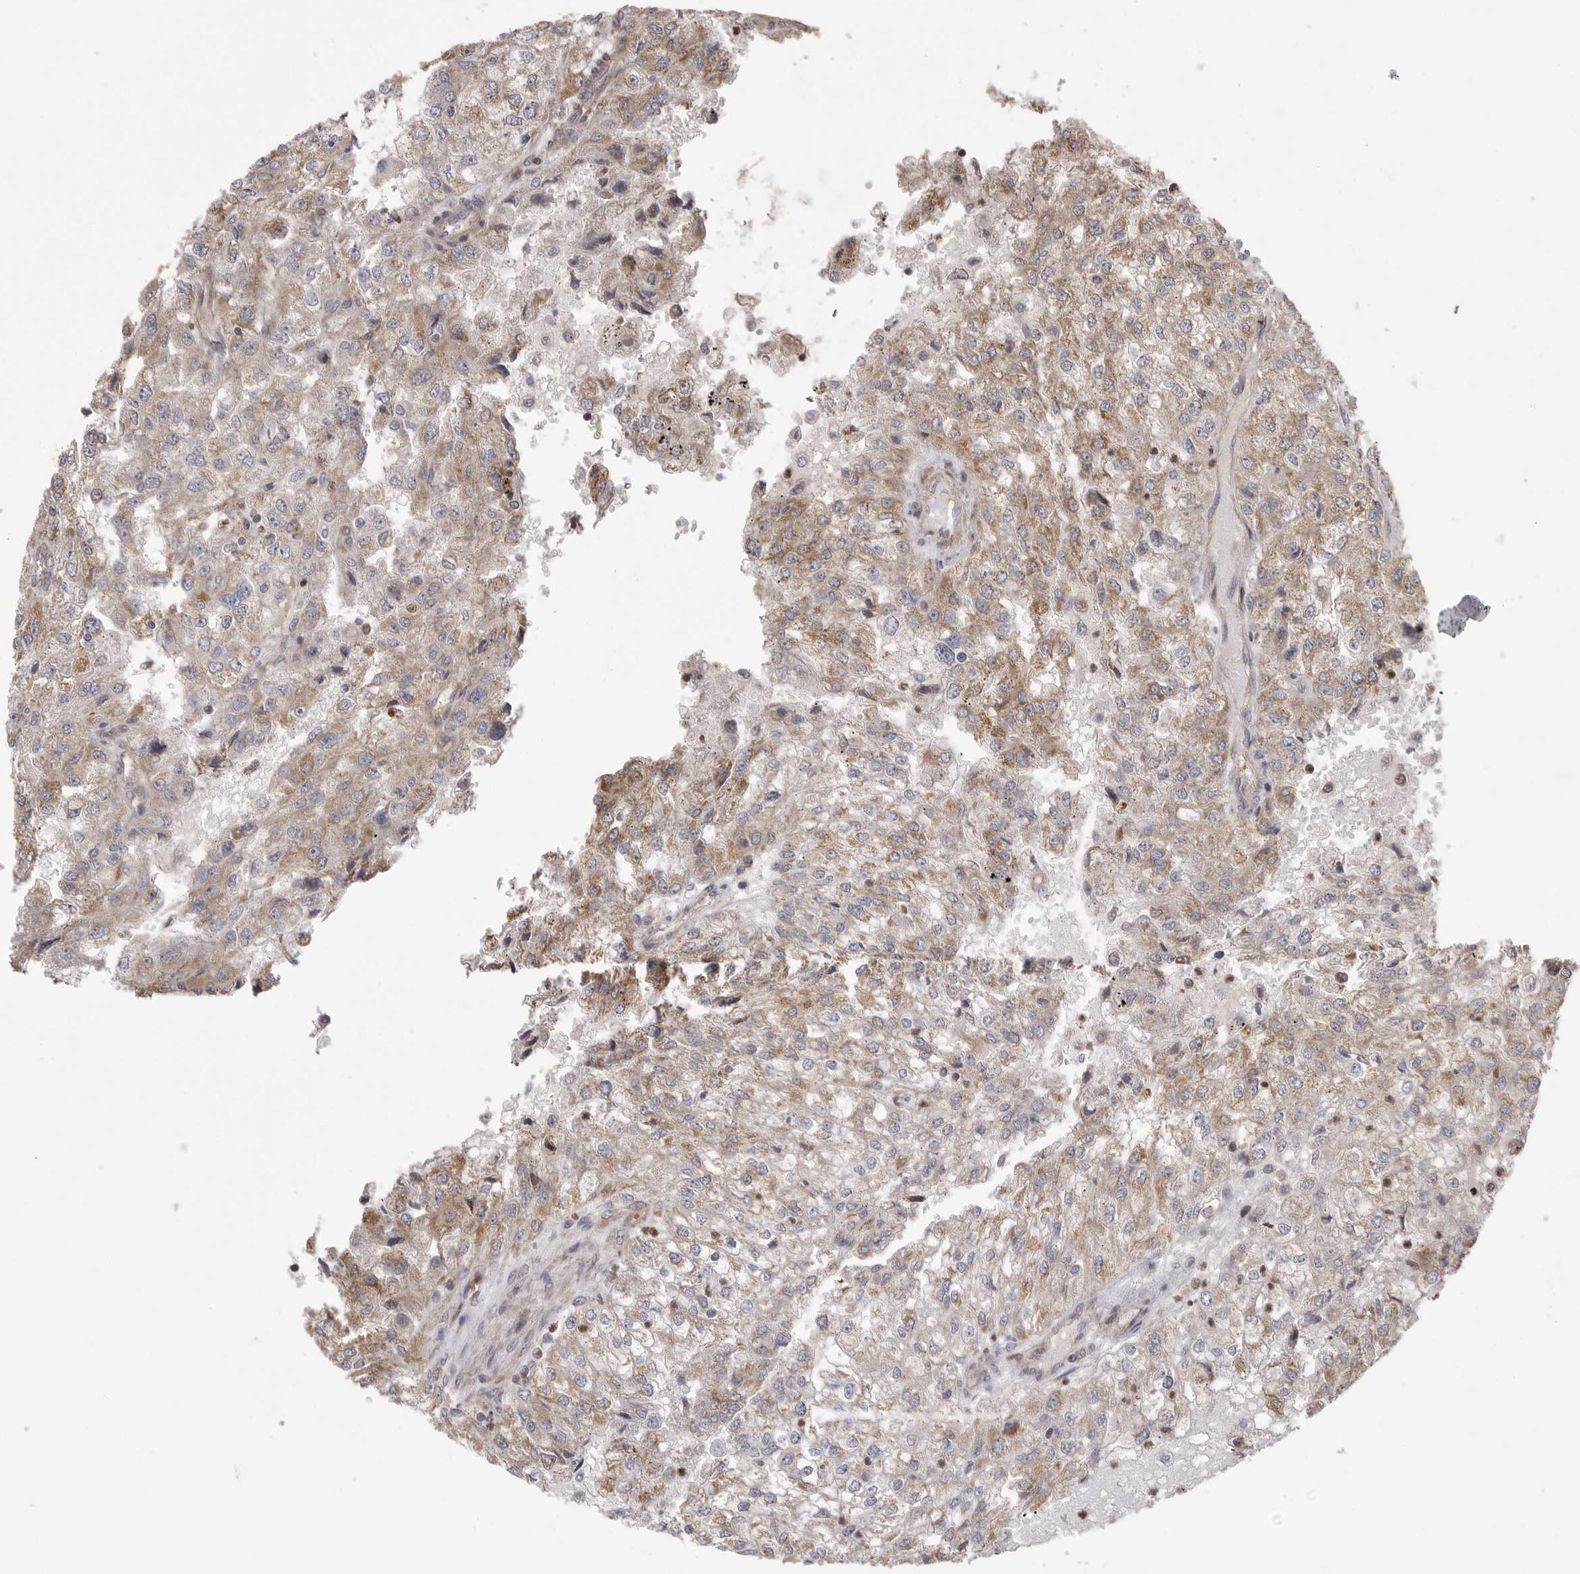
{"staining": {"intensity": "moderate", "quantity": ">75%", "location": "cytoplasmic/membranous"}, "tissue": "renal cancer", "cell_type": "Tumor cells", "image_type": "cancer", "snomed": [{"axis": "morphology", "description": "Adenocarcinoma, NOS"}, {"axis": "topography", "description": "Kidney"}], "caption": "Protein staining of renal cancer tissue displays moderate cytoplasmic/membranous positivity in about >75% of tumor cells. The staining was performed using DAB (3,3'-diaminobenzidine), with brown indicating positive protein expression. Nuclei are stained blue with hematoxylin.", "gene": "OXR1", "patient": {"sex": "female", "age": 54}}